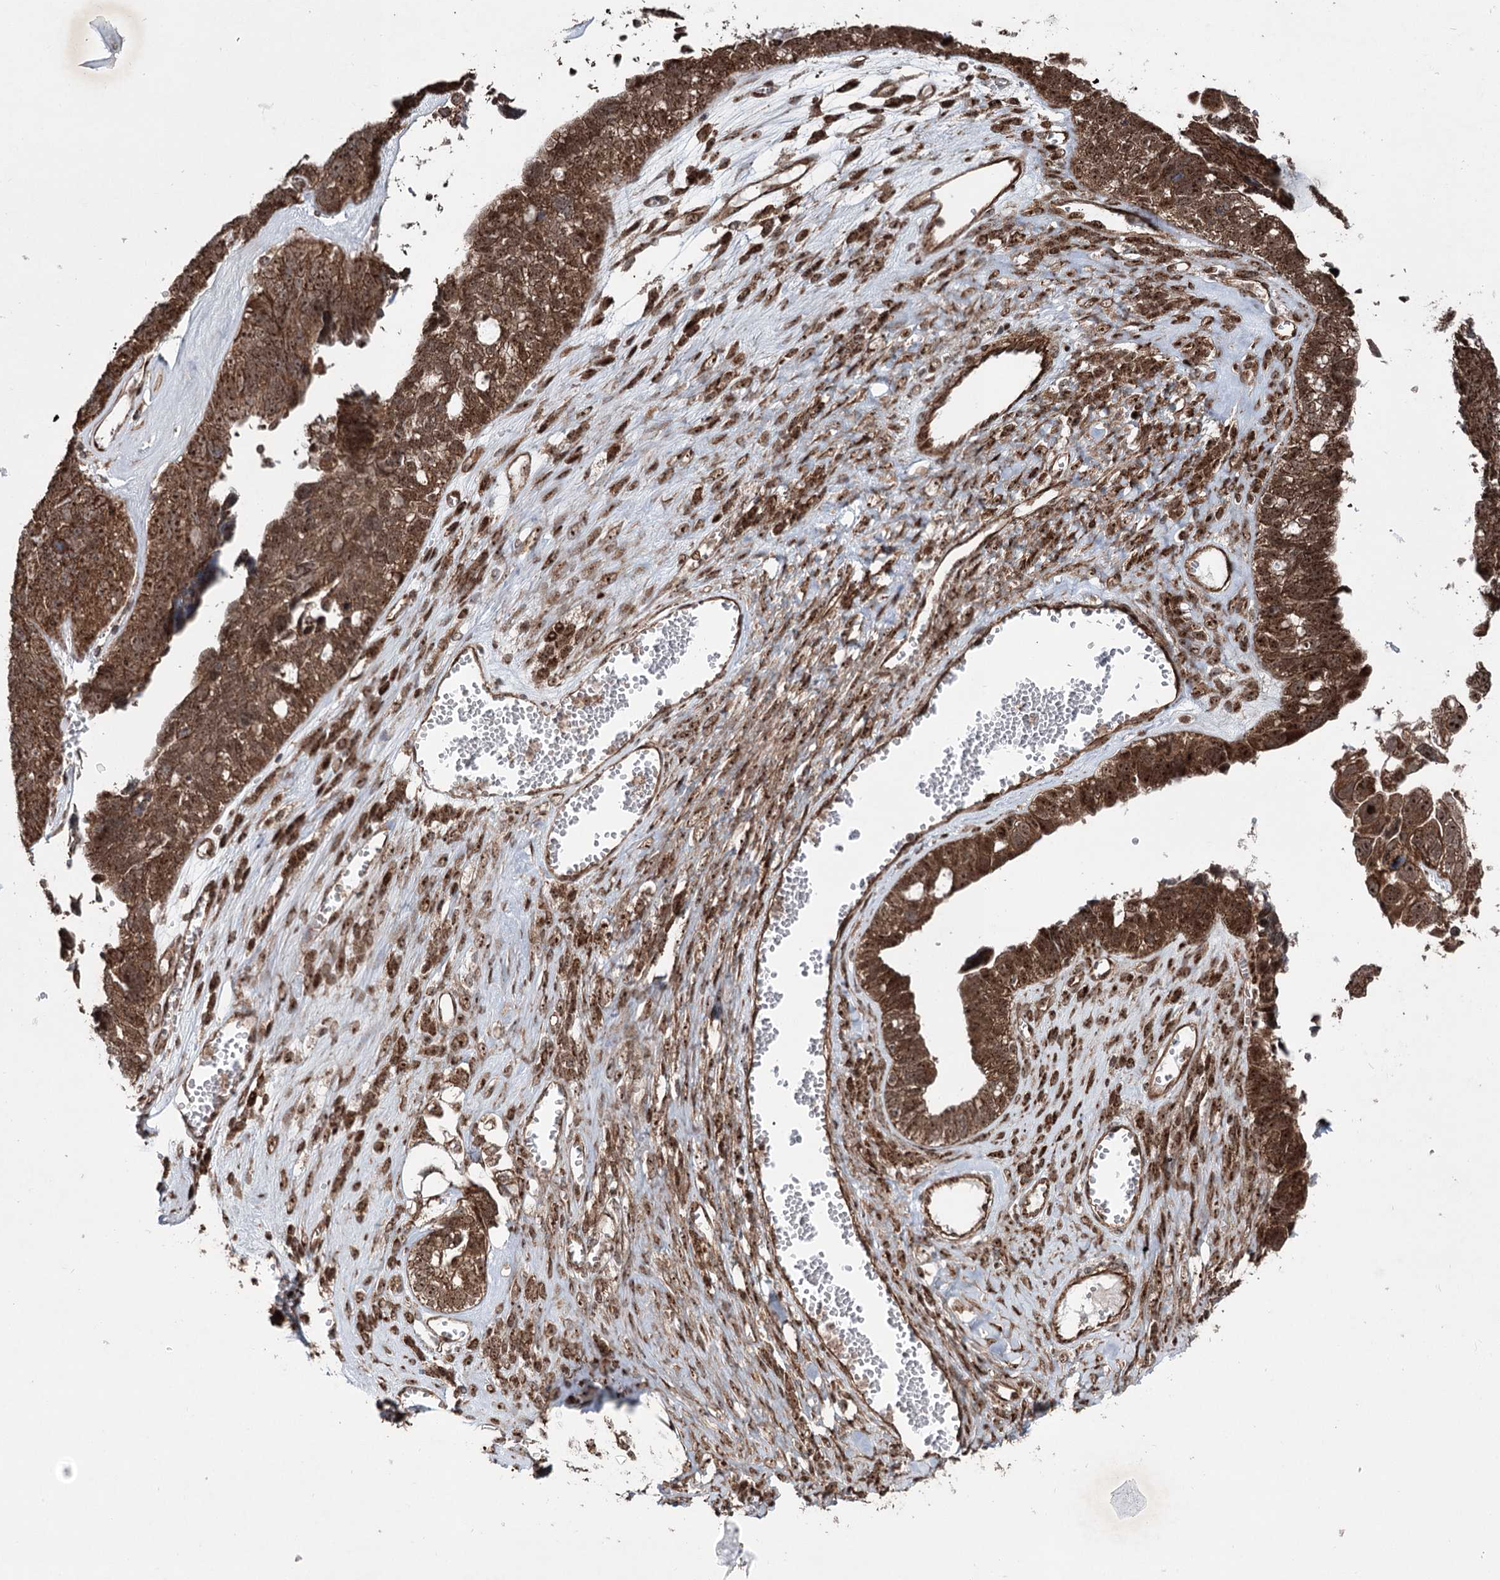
{"staining": {"intensity": "strong", "quantity": ">75%", "location": "cytoplasmic/membranous,nuclear"}, "tissue": "ovarian cancer", "cell_type": "Tumor cells", "image_type": "cancer", "snomed": [{"axis": "morphology", "description": "Cystadenocarcinoma, serous, NOS"}, {"axis": "topography", "description": "Ovary"}], "caption": "Protein positivity by immunohistochemistry (IHC) demonstrates strong cytoplasmic/membranous and nuclear positivity in about >75% of tumor cells in ovarian cancer (serous cystadenocarcinoma). The protein is stained brown, and the nuclei are stained in blue (DAB IHC with brightfield microscopy, high magnification).", "gene": "SERINC5", "patient": {"sex": "female", "age": 79}}